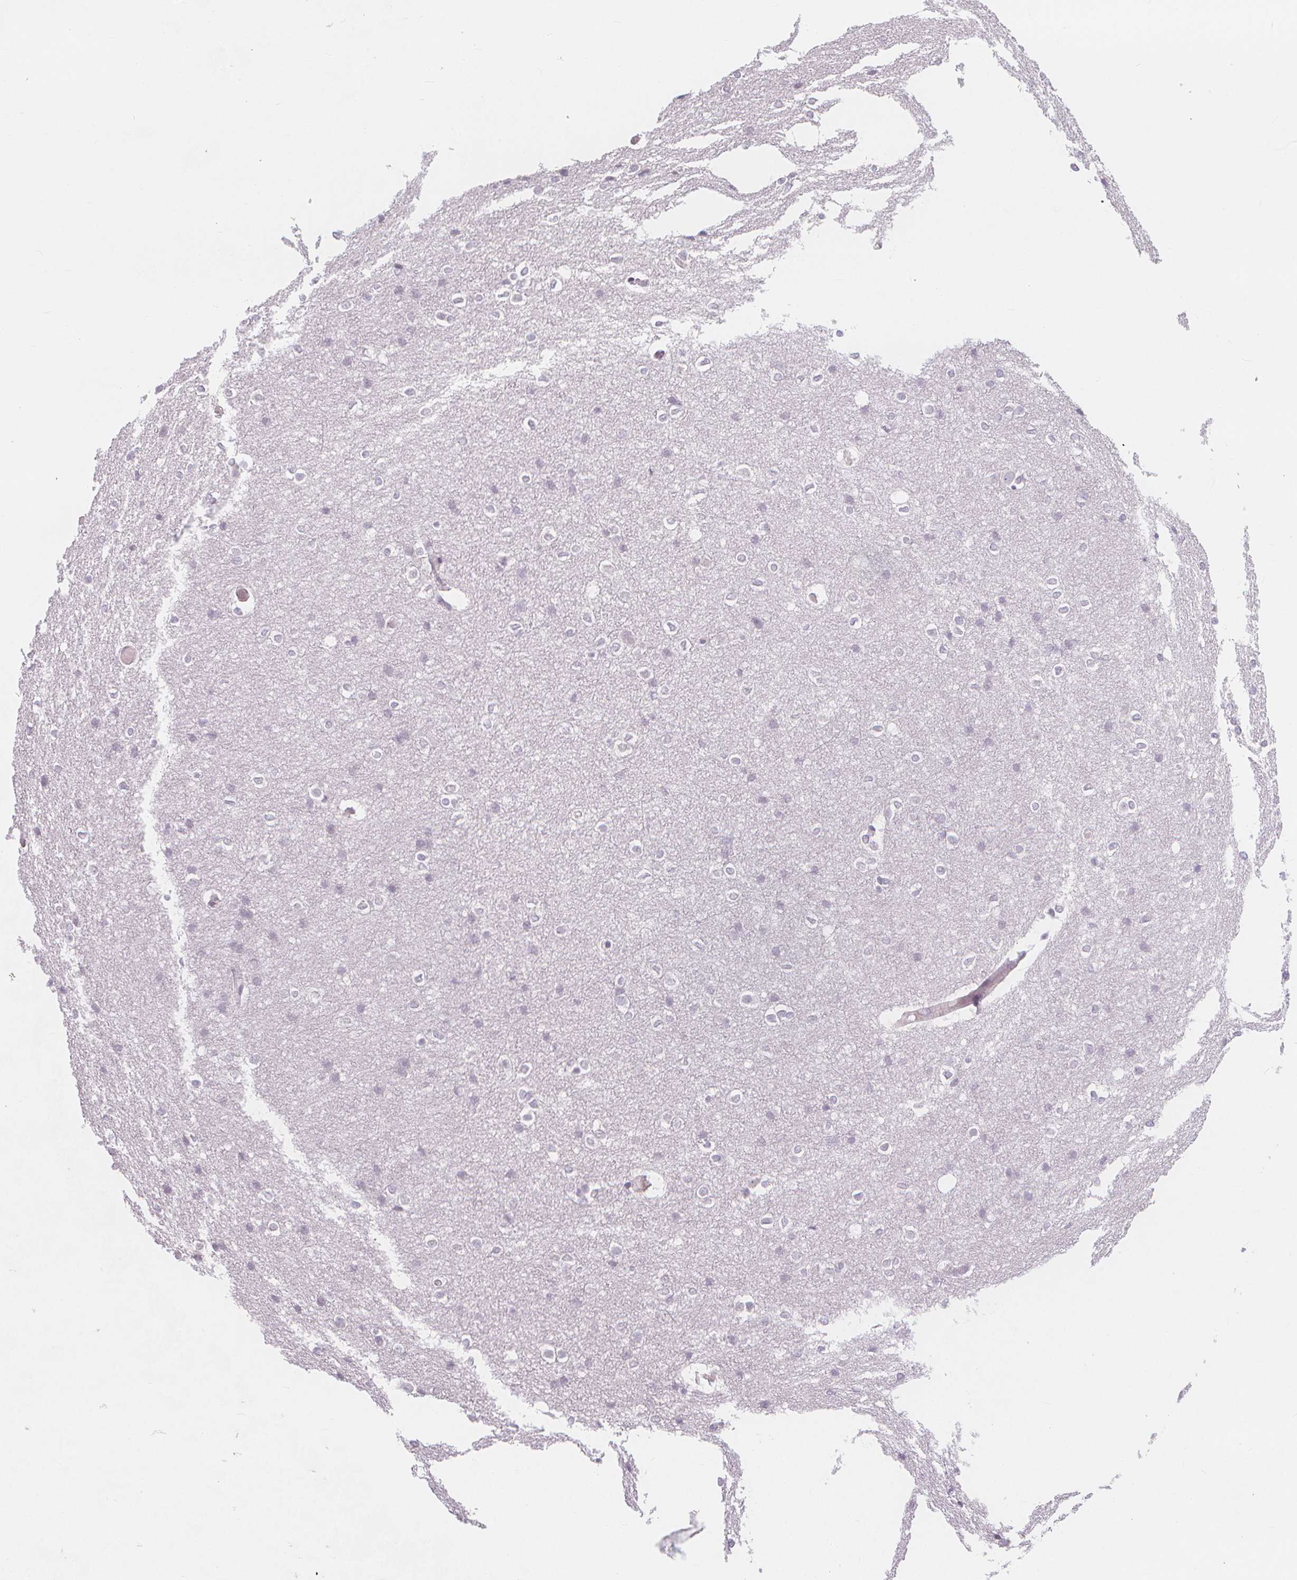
{"staining": {"intensity": "negative", "quantity": "none", "location": "none"}, "tissue": "cerebral cortex", "cell_type": "Endothelial cells", "image_type": "normal", "snomed": [{"axis": "morphology", "description": "Normal tissue, NOS"}, {"axis": "topography", "description": "Cerebral cortex"}], "caption": "Immunohistochemistry (IHC) histopathology image of benign cerebral cortex: human cerebral cortex stained with DAB (3,3'-diaminobenzidine) exhibits no significant protein expression in endothelial cells.", "gene": "TIPIN", "patient": {"sex": "male", "age": 37}}